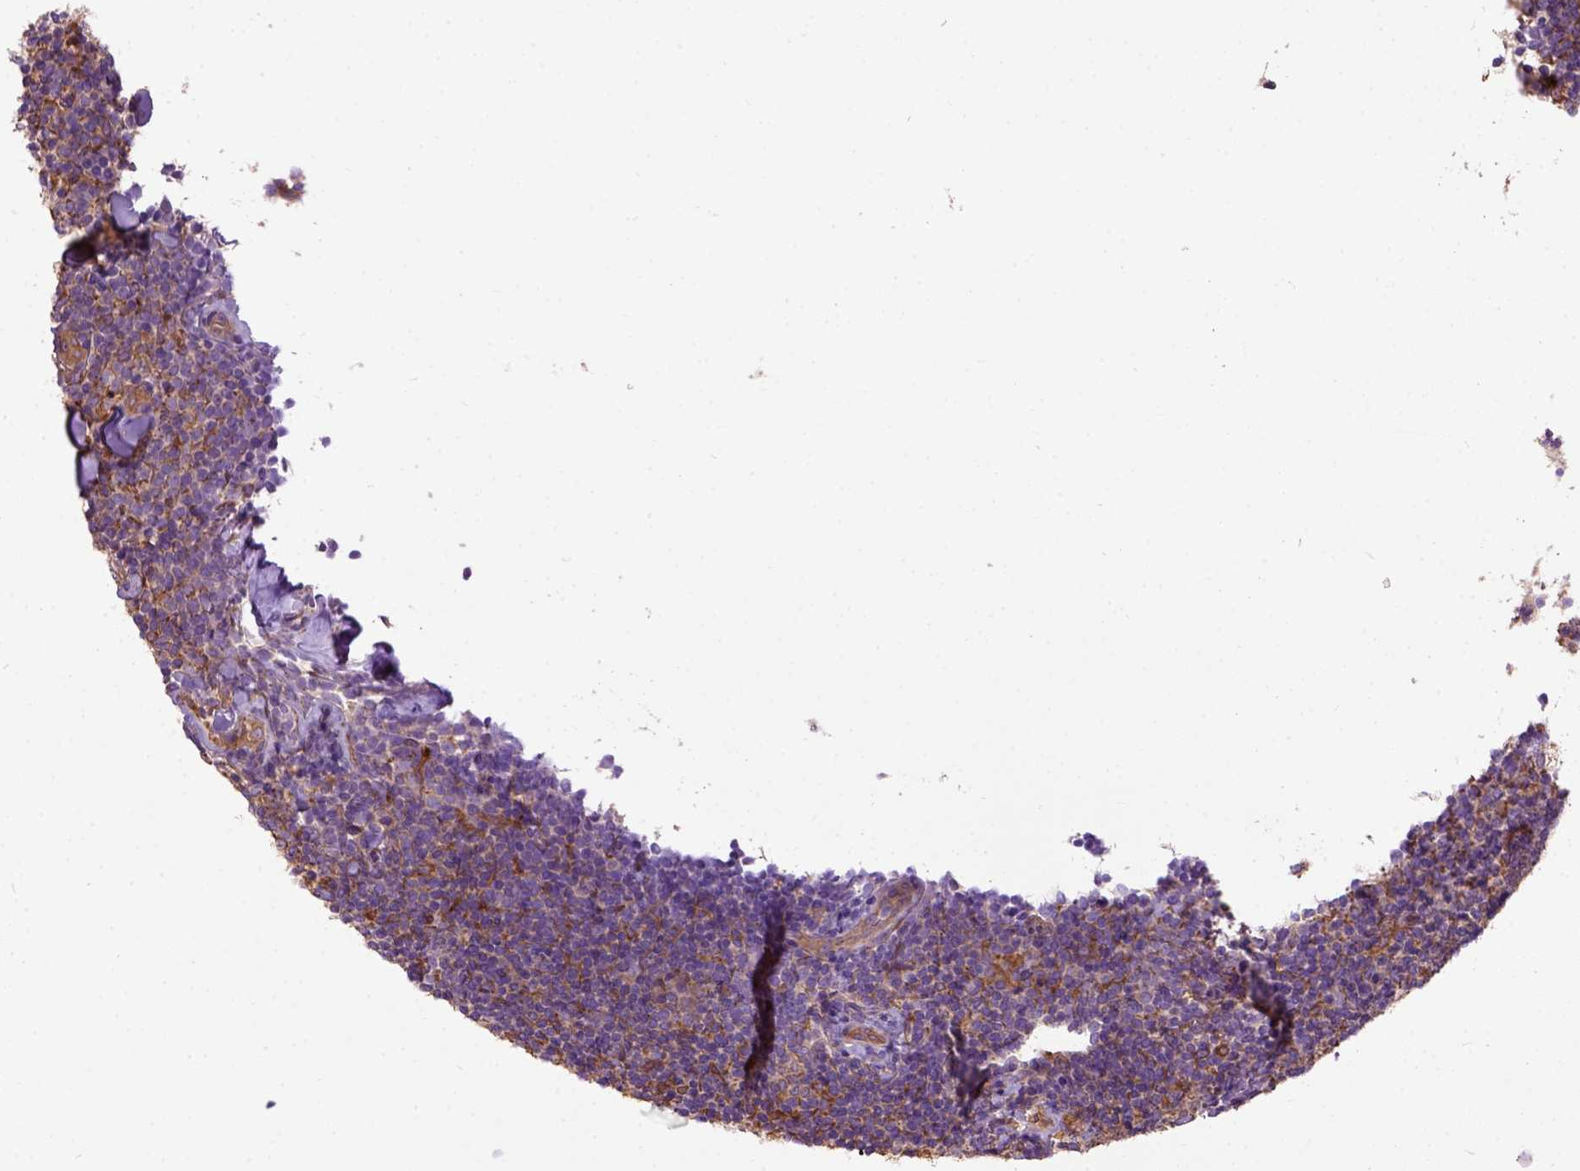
{"staining": {"intensity": "moderate", "quantity": ">75%", "location": "cytoplasmic/membranous"}, "tissue": "lymphoma", "cell_type": "Tumor cells", "image_type": "cancer", "snomed": [{"axis": "morphology", "description": "Malignant lymphoma, non-Hodgkin's type, Low grade"}, {"axis": "topography", "description": "Lymph node"}], "caption": "Protein expression analysis of lymphoma demonstrates moderate cytoplasmic/membranous positivity in approximately >75% of tumor cells.", "gene": "SEMA4F", "patient": {"sex": "female", "age": 56}}